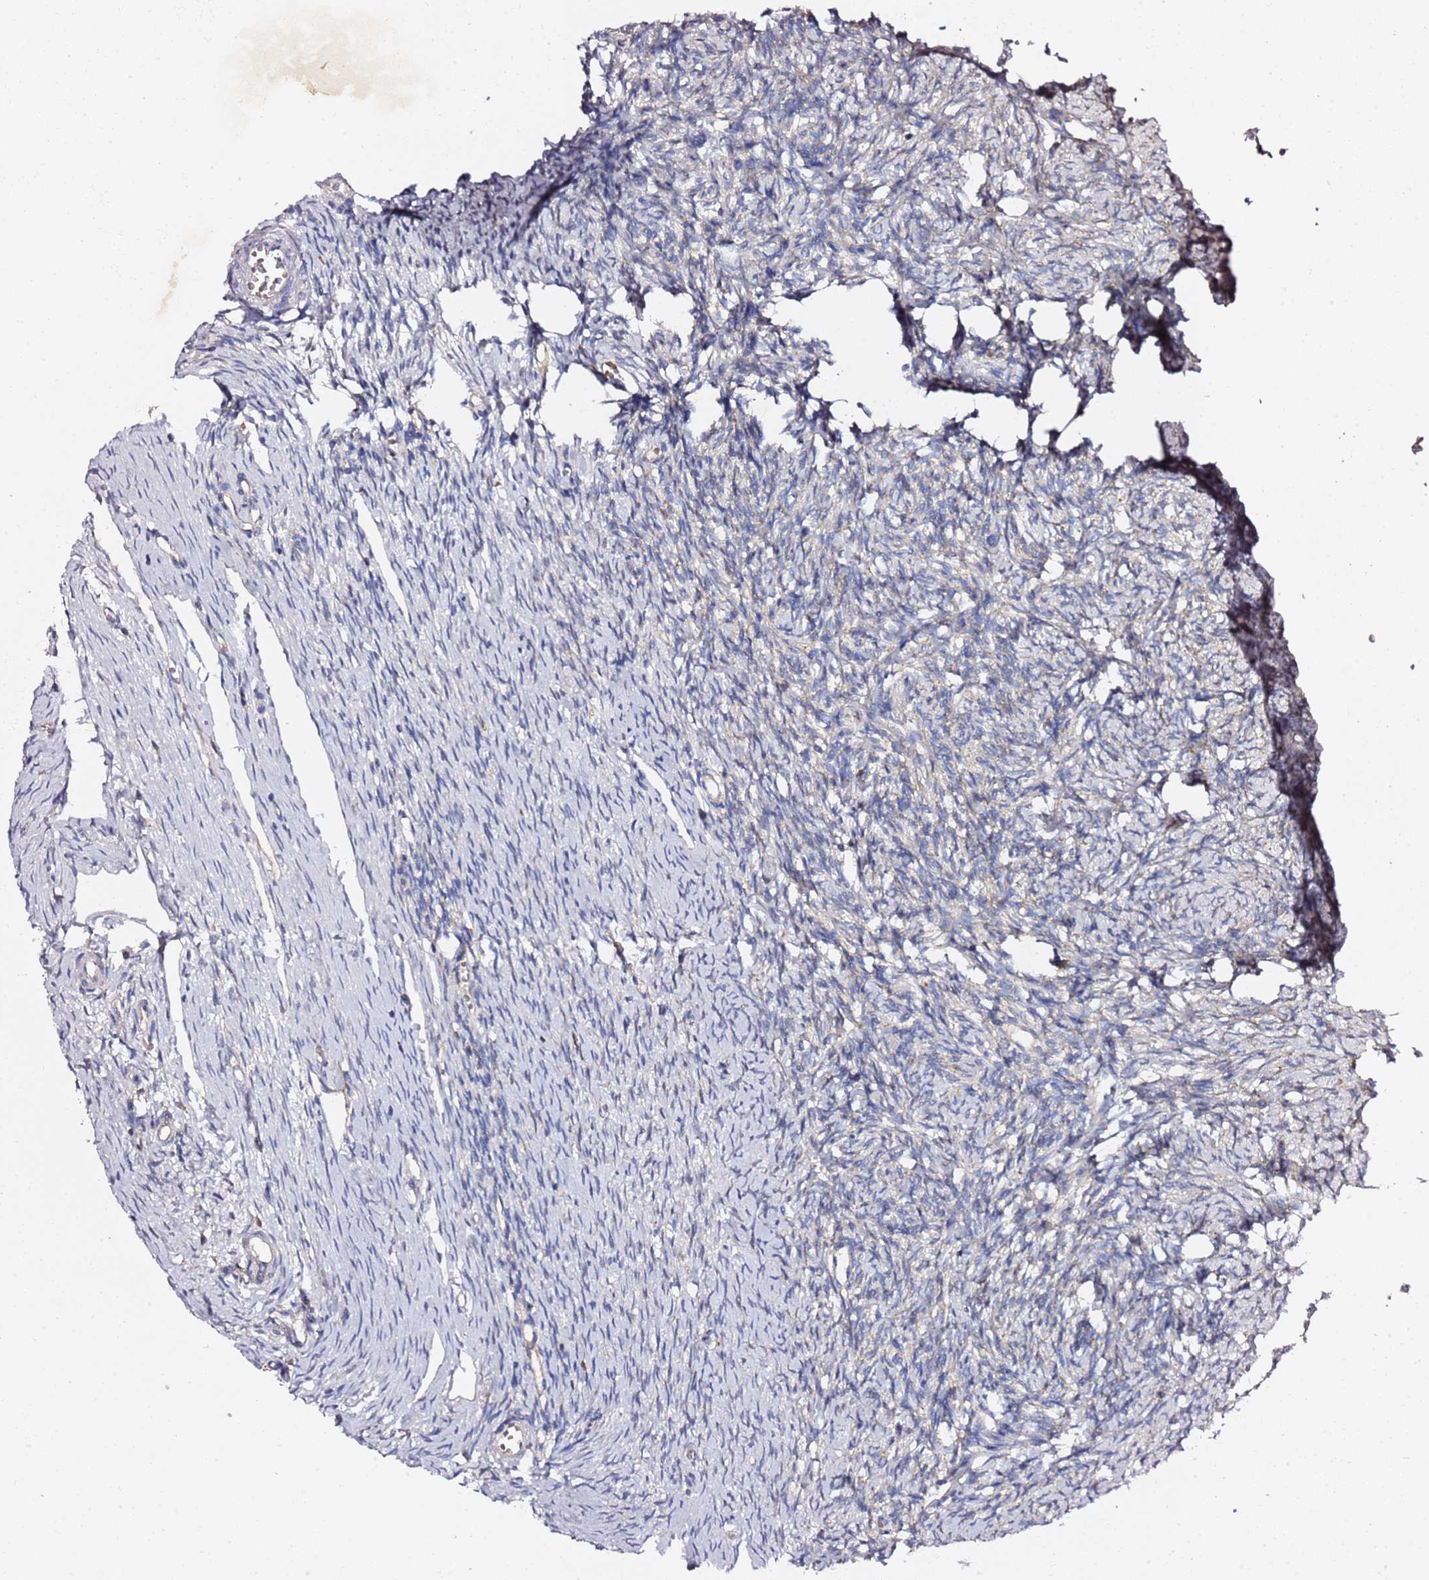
{"staining": {"intensity": "negative", "quantity": "none", "location": "none"}, "tissue": "ovary", "cell_type": "Ovarian stroma cells", "image_type": "normal", "snomed": [{"axis": "morphology", "description": "Normal tissue, NOS"}, {"axis": "topography", "description": "Ovary"}], "caption": "Protein analysis of benign ovary demonstrates no significant expression in ovarian stroma cells. The staining is performed using DAB brown chromogen with nuclei counter-stained in using hematoxylin.", "gene": "C19orf12", "patient": {"sex": "female", "age": 51}}